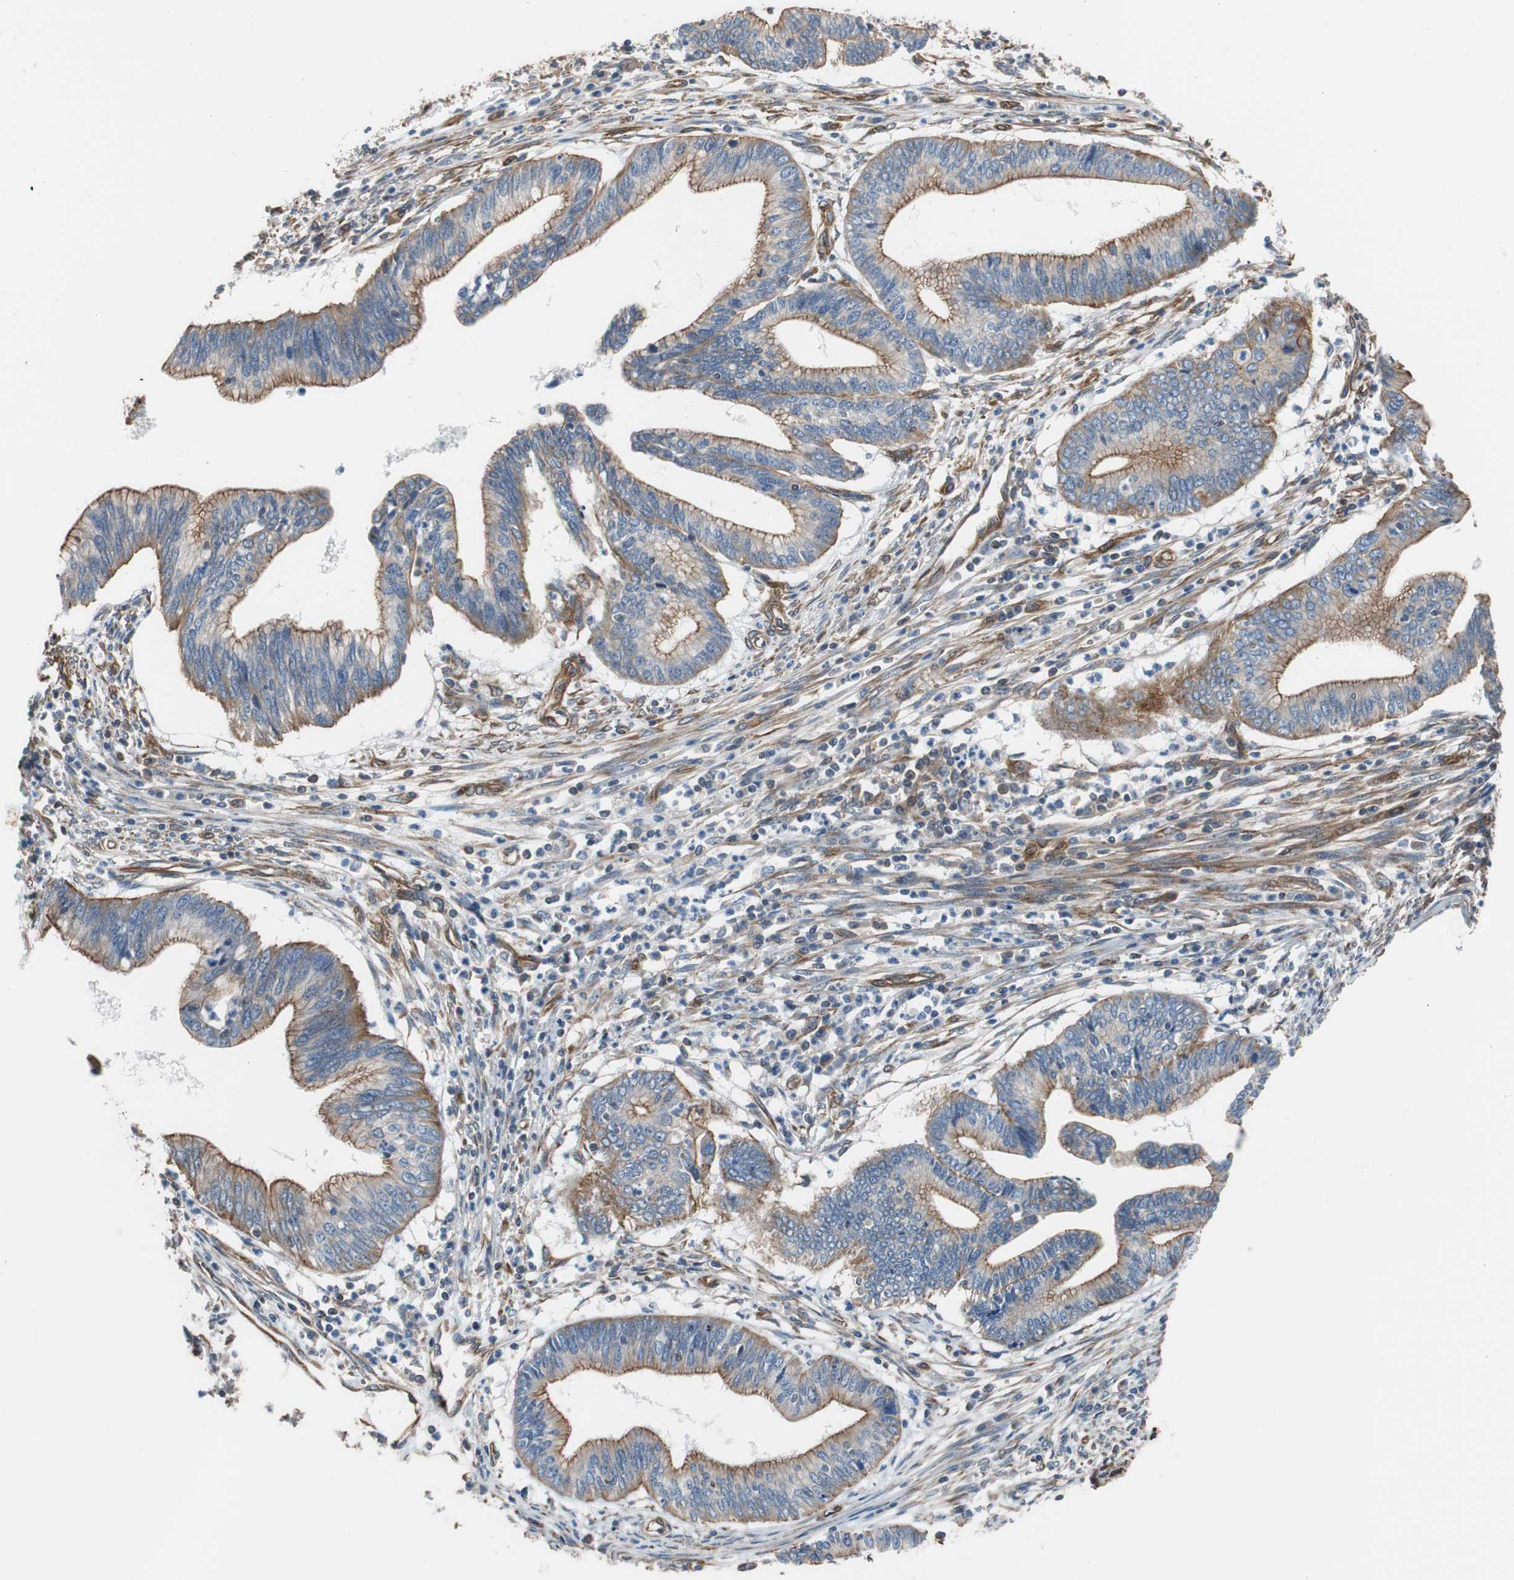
{"staining": {"intensity": "weak", "quantity": "25%-75%", "location": "cytoplasmic/membranous"}, "tissue": "cervical cancer", "cell_type": "Tumor cells", "image_type": "cancer", "snomed": [{"axis": "morphology", "description": "Adenocarcinoma, NOS"}, {"axis": "topography", "description": "Cervix"}], "caption": "A brown stain highlights weak cytoplasmic/membranous positivity of a protein in human cervical adenocarcinoma tumor cells.", "gene": "KIF3B", "patient": {"sex": "female", "age": 36}}